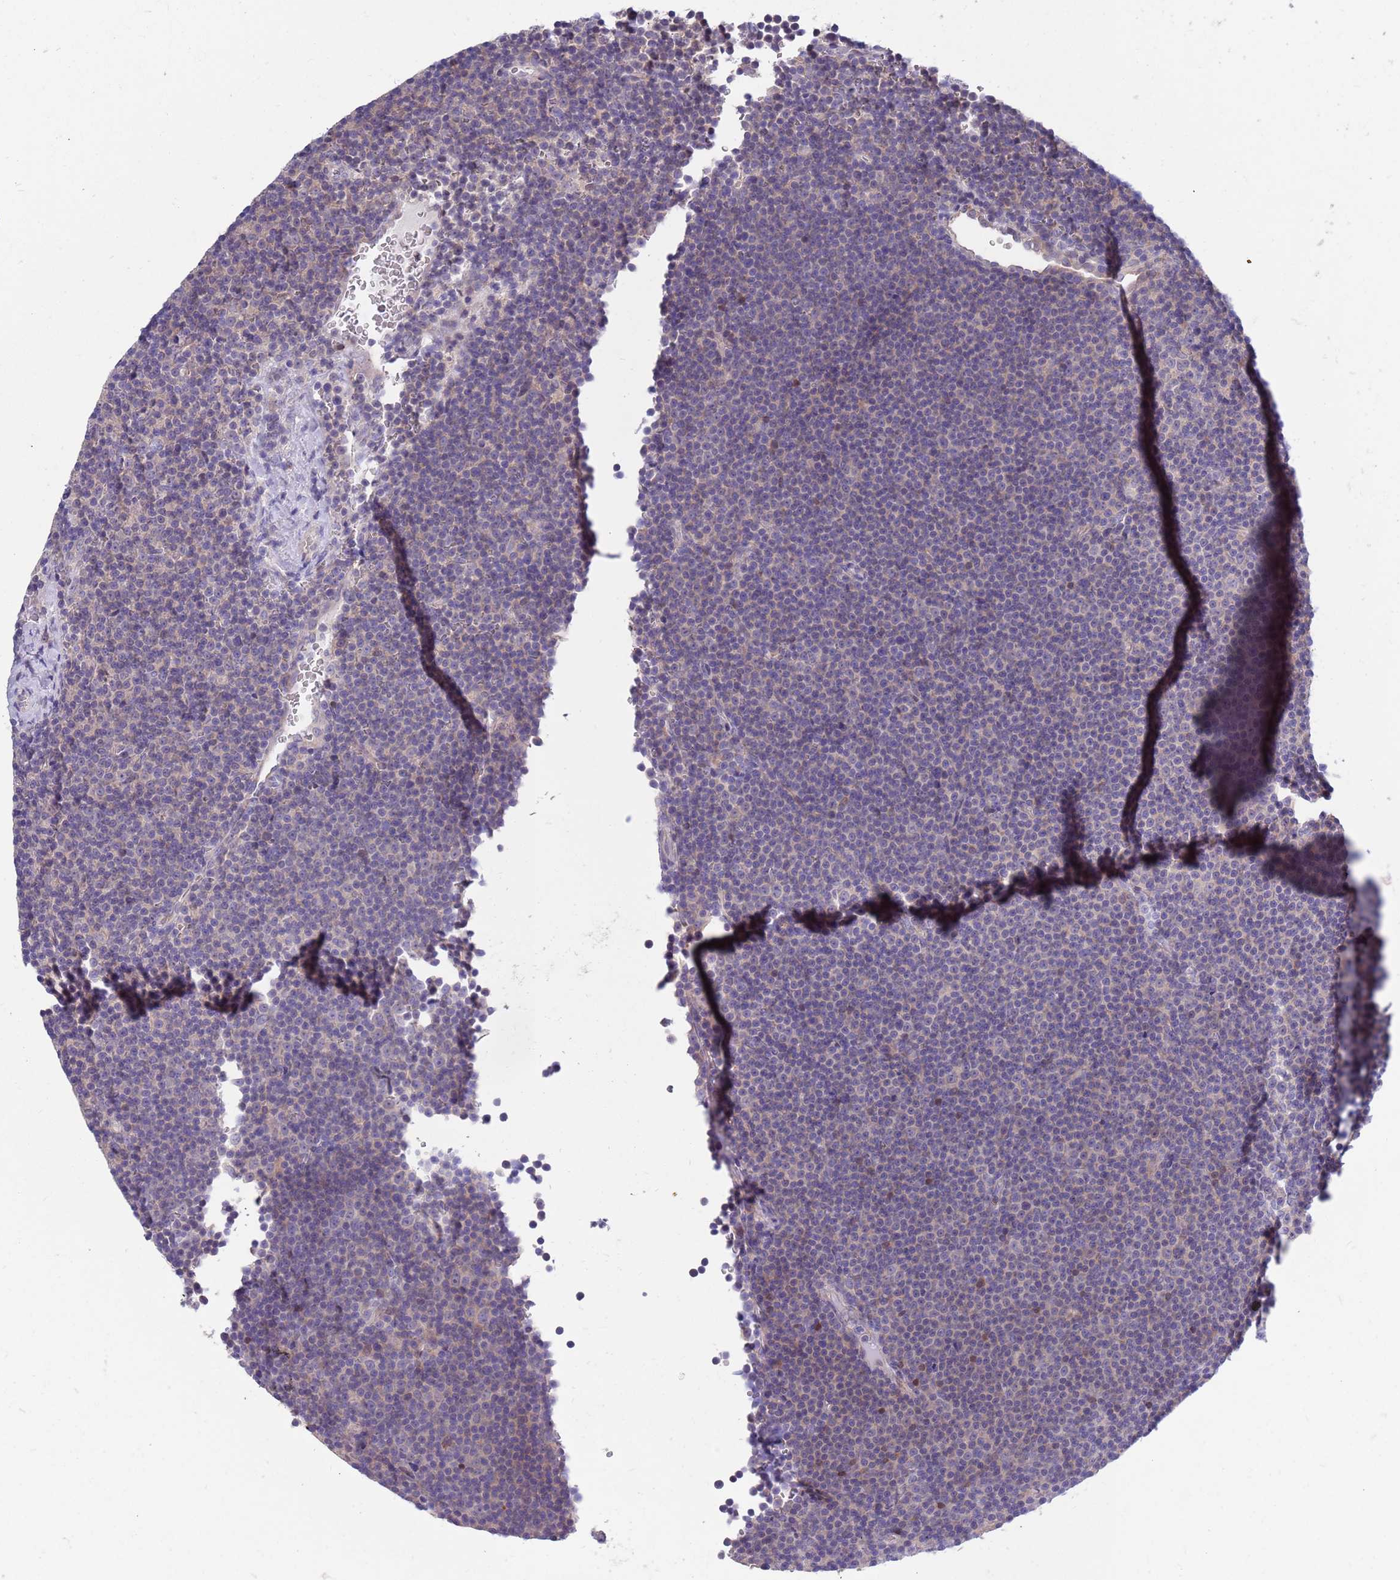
{"staining": {"intensity": "negative", "quantity": "none", "location": "none"}, "tissue": "lymphoma", "cell_type": "Tumor cells", "image_type": "cancer", "snomed": [{"axis": "morphology", "description": "Malignant lymphoma, non-Hodgkin's type, Low grade"}, {"axis": "topography", "description": "Lymph node"}], "caption": "High power microscopy image of an IHC histopathology image of lymphoma, revealing no significant positivity in tumor cells. (Immunohistochemistry, brightfield microscopy, high magnification).", "gene": "KLHL29", "patient": {"sex": "female", "age": 67}}